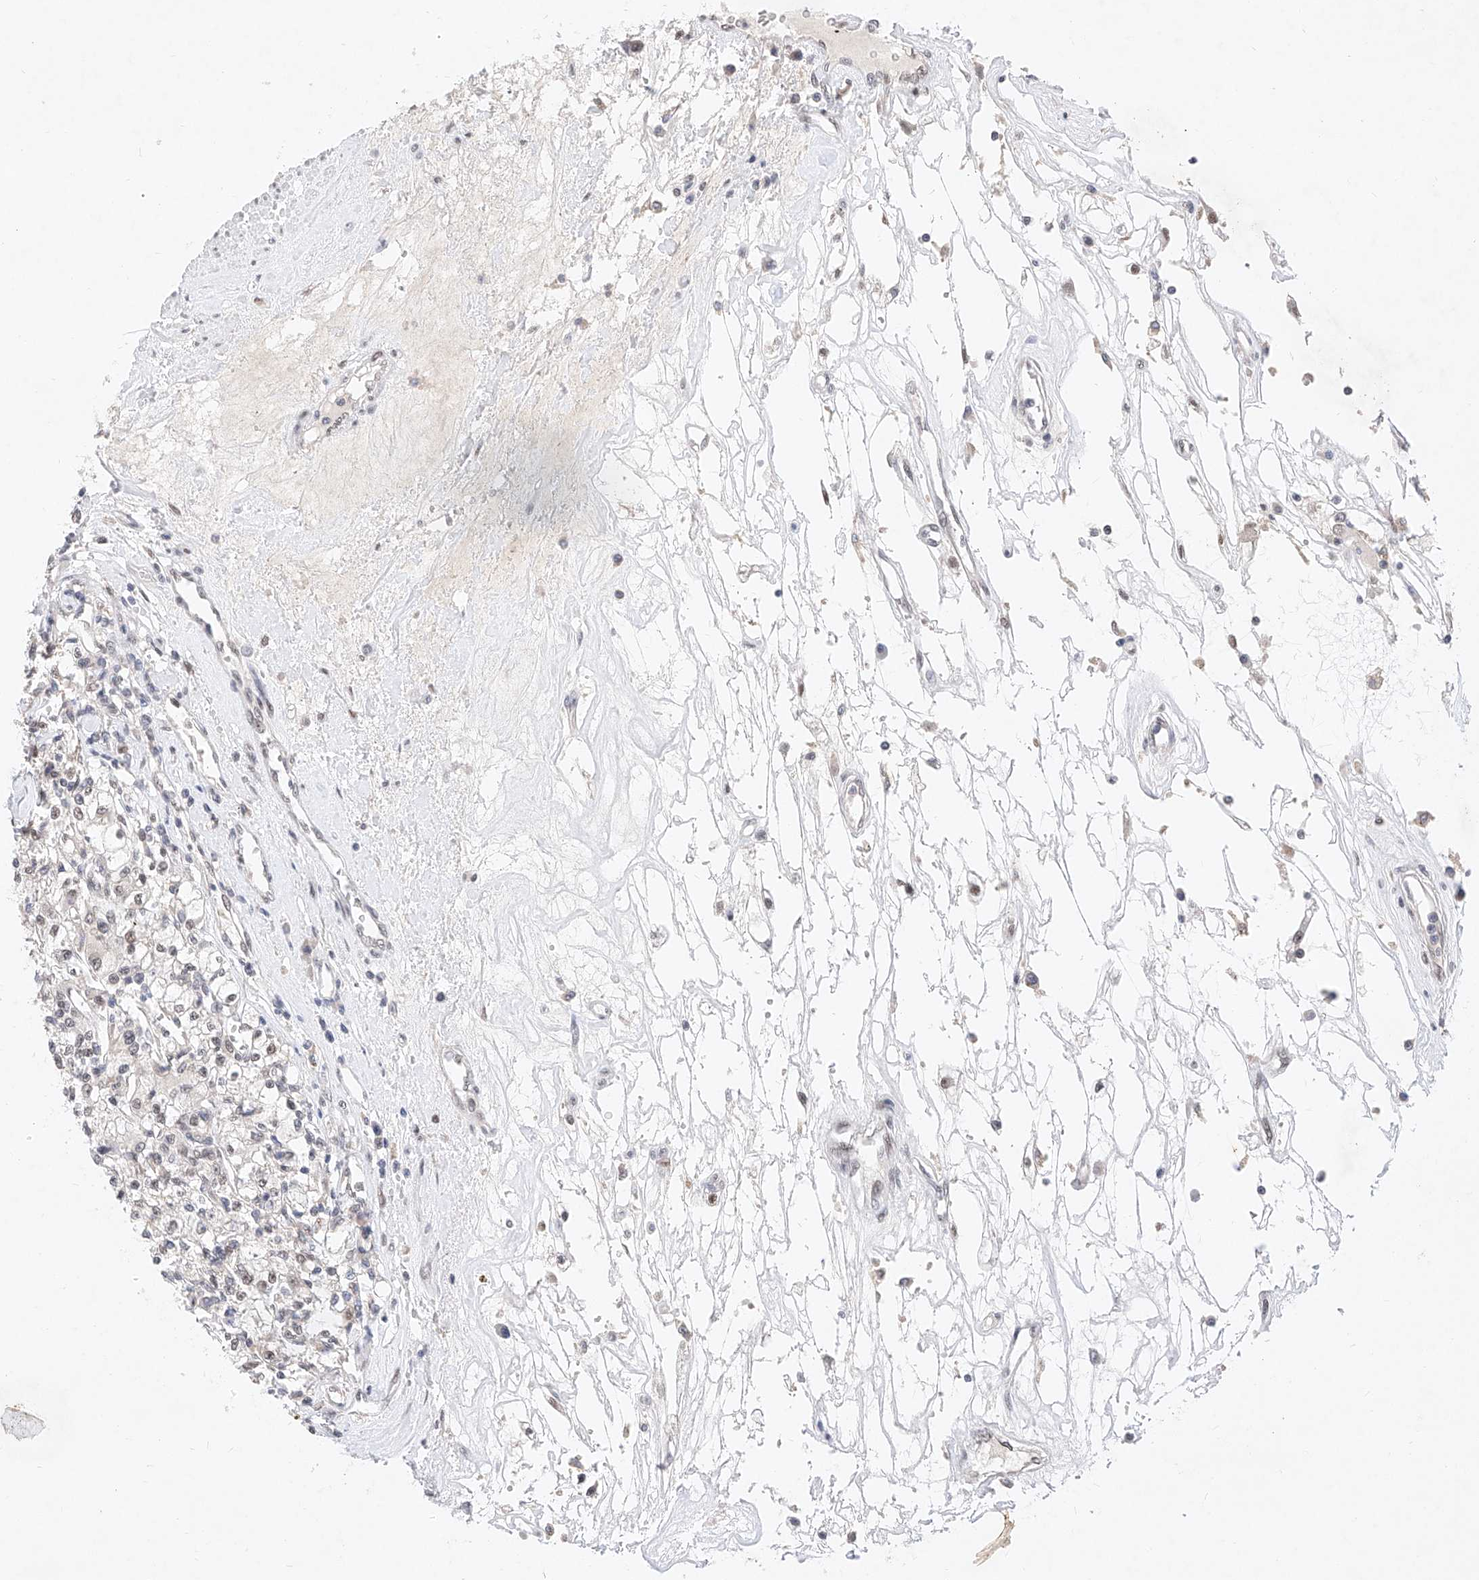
{"staining": {"intensity": "weak", "quantity": "<25%", "location": "nuclear"}, "tissue": "renal cancer", "cell_type": "Tumor cells", "image_type": "cancer", "snomed": [{"axis": "morphology", "description": "Adenocarcinoma, NOS"}, {"axis": "topography", "description": "Kidney"}], "caption": "Renal cancer (adenocarcinoma) stained for a protein using IHC demonstrates no expression tumor cells.", "gene": "KCNJ1", "patient": {"sex": "female", "age": 59}}